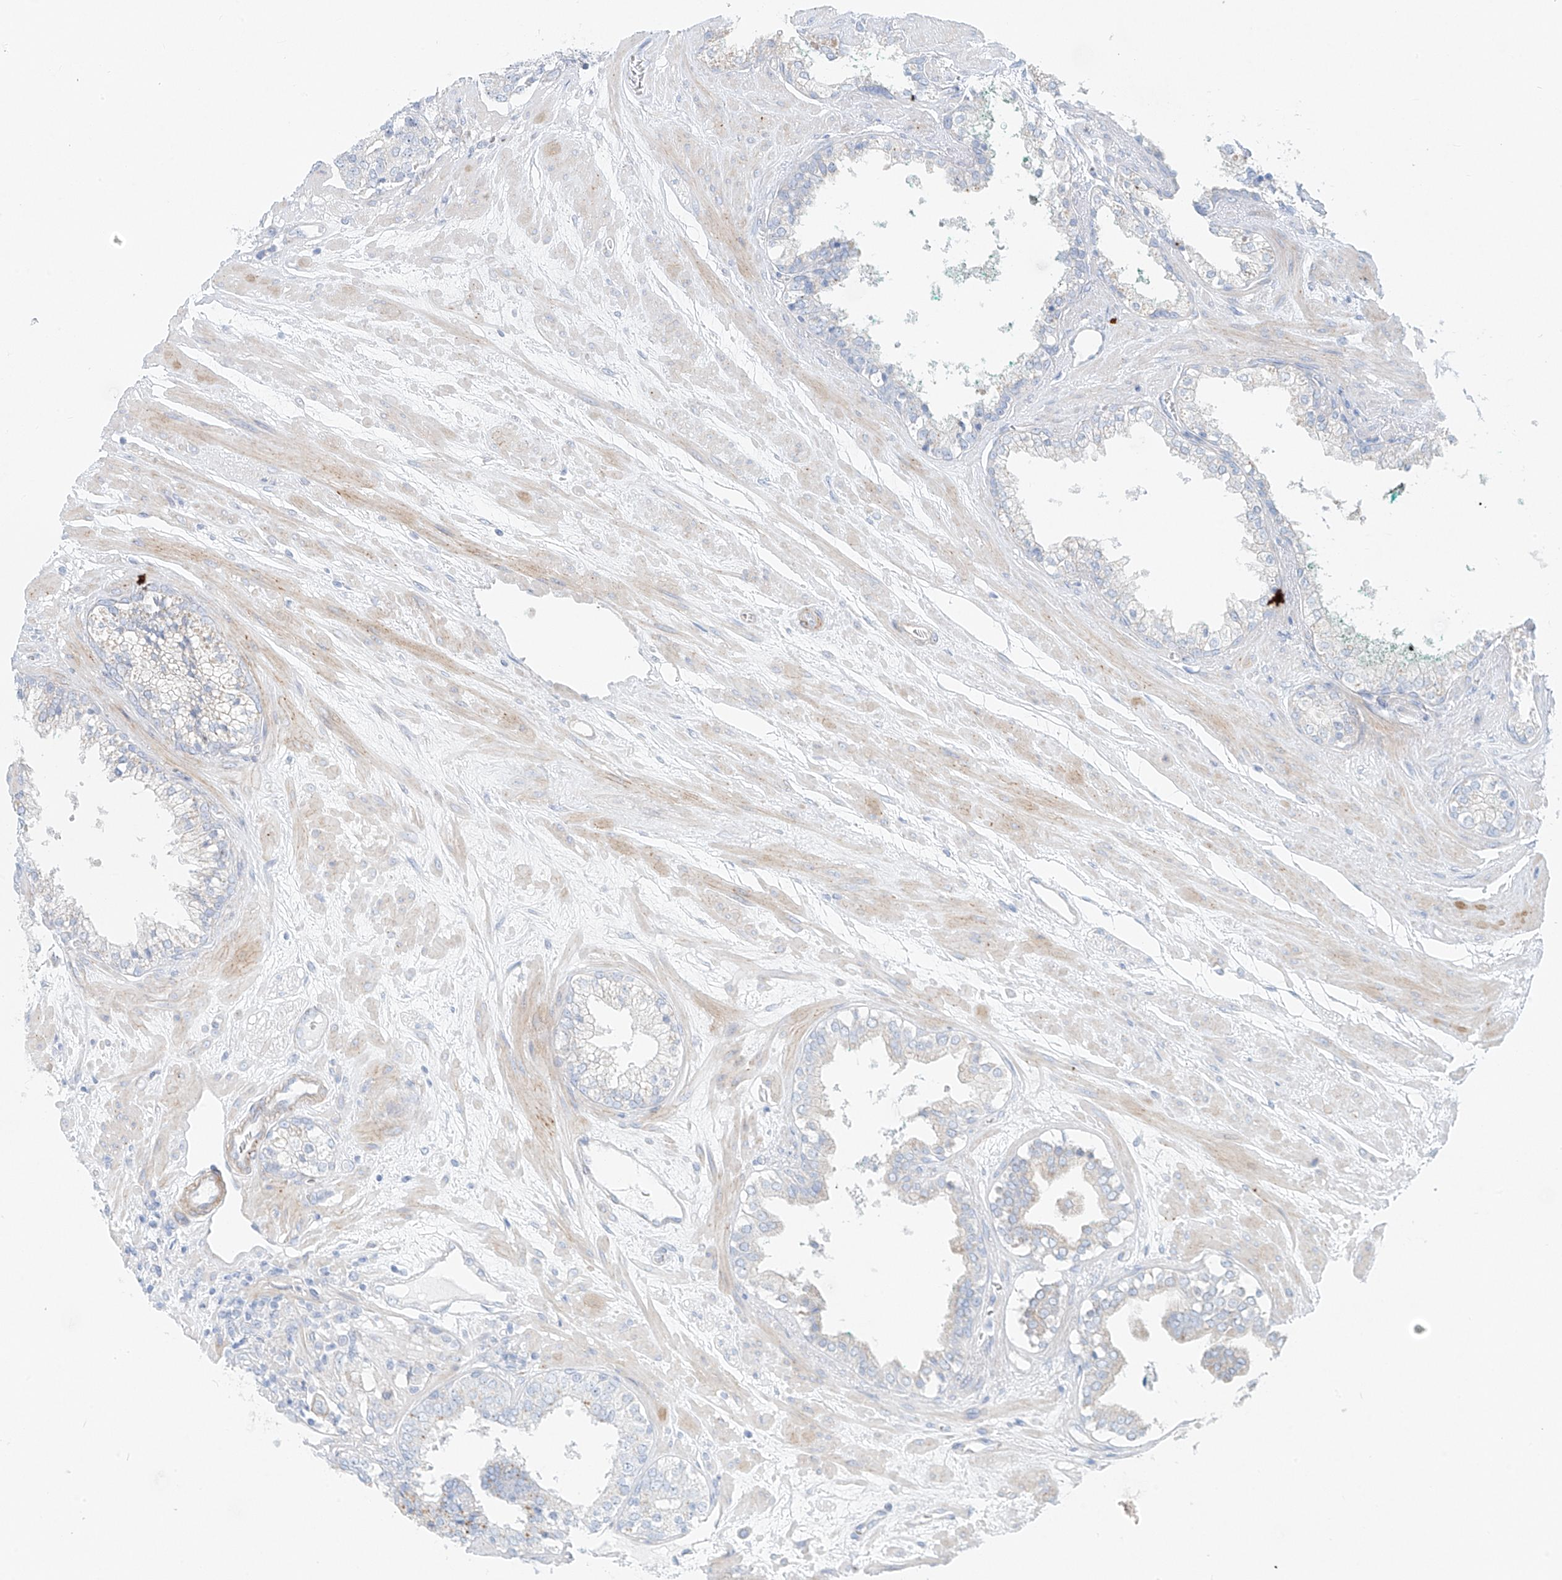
{"staining": {"intensity": "negative", "quantity": "none", "location": "none"}, "tissue": "prostate cancer", "cell_type": "Tumor cells", "image_type": "cancer", "snomed": [{"axis": "morphology", "description": "Adenocarcinoma, High grade"}, {"axis": "topography", "description": "Prostate"}], "caption": "Prostate cancer was stained to show a protein in brown. There is no significant expression in tumor cells. (Stains: DAB IHC with hematoxylin counter stain, Microscopy: brightfield microscopy at high magnification).", "gene": "EIPR1", "patient": {"sex": "male", "age": 71}}